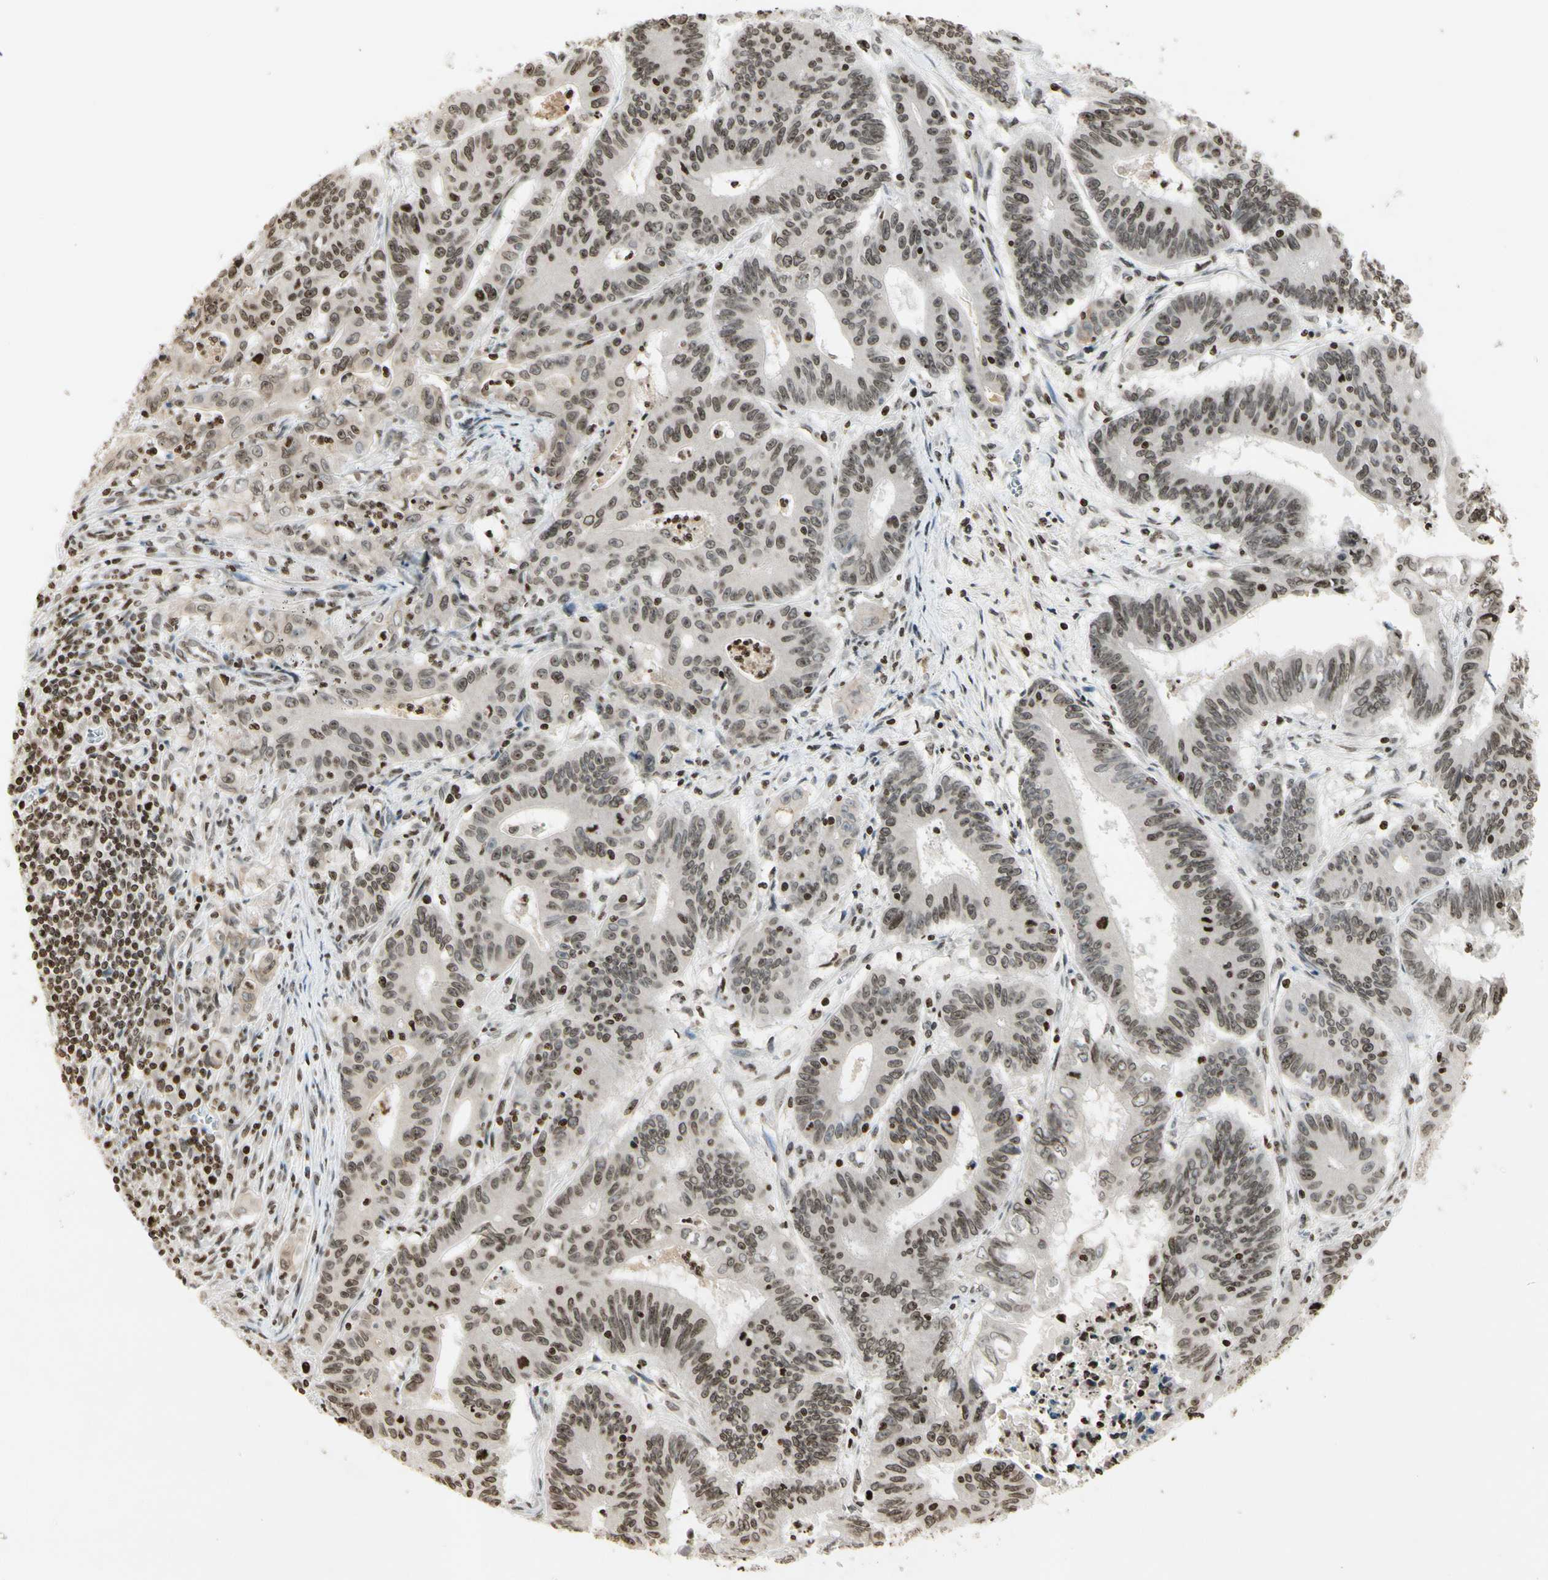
{"staining": {"intensity": "weak", "quantity": ">75%", "location": "nuclear"}, "tissue": "colorectal cancer", "cell_type": "Tumor cells", "image_type": "cancer", "snomed": [{"axis": "morphology", "description": "Adenocarcinoma, NOS"}, {"axis": "topography", "description": "Colon"}], "caption": "The micrograph demonstrates a brown stain indicating the presence of a protein in the nuclear of tumor cells in colorectal cancer.", "gene": "RORA", "patient": {"sex": "male", "age": 45}}